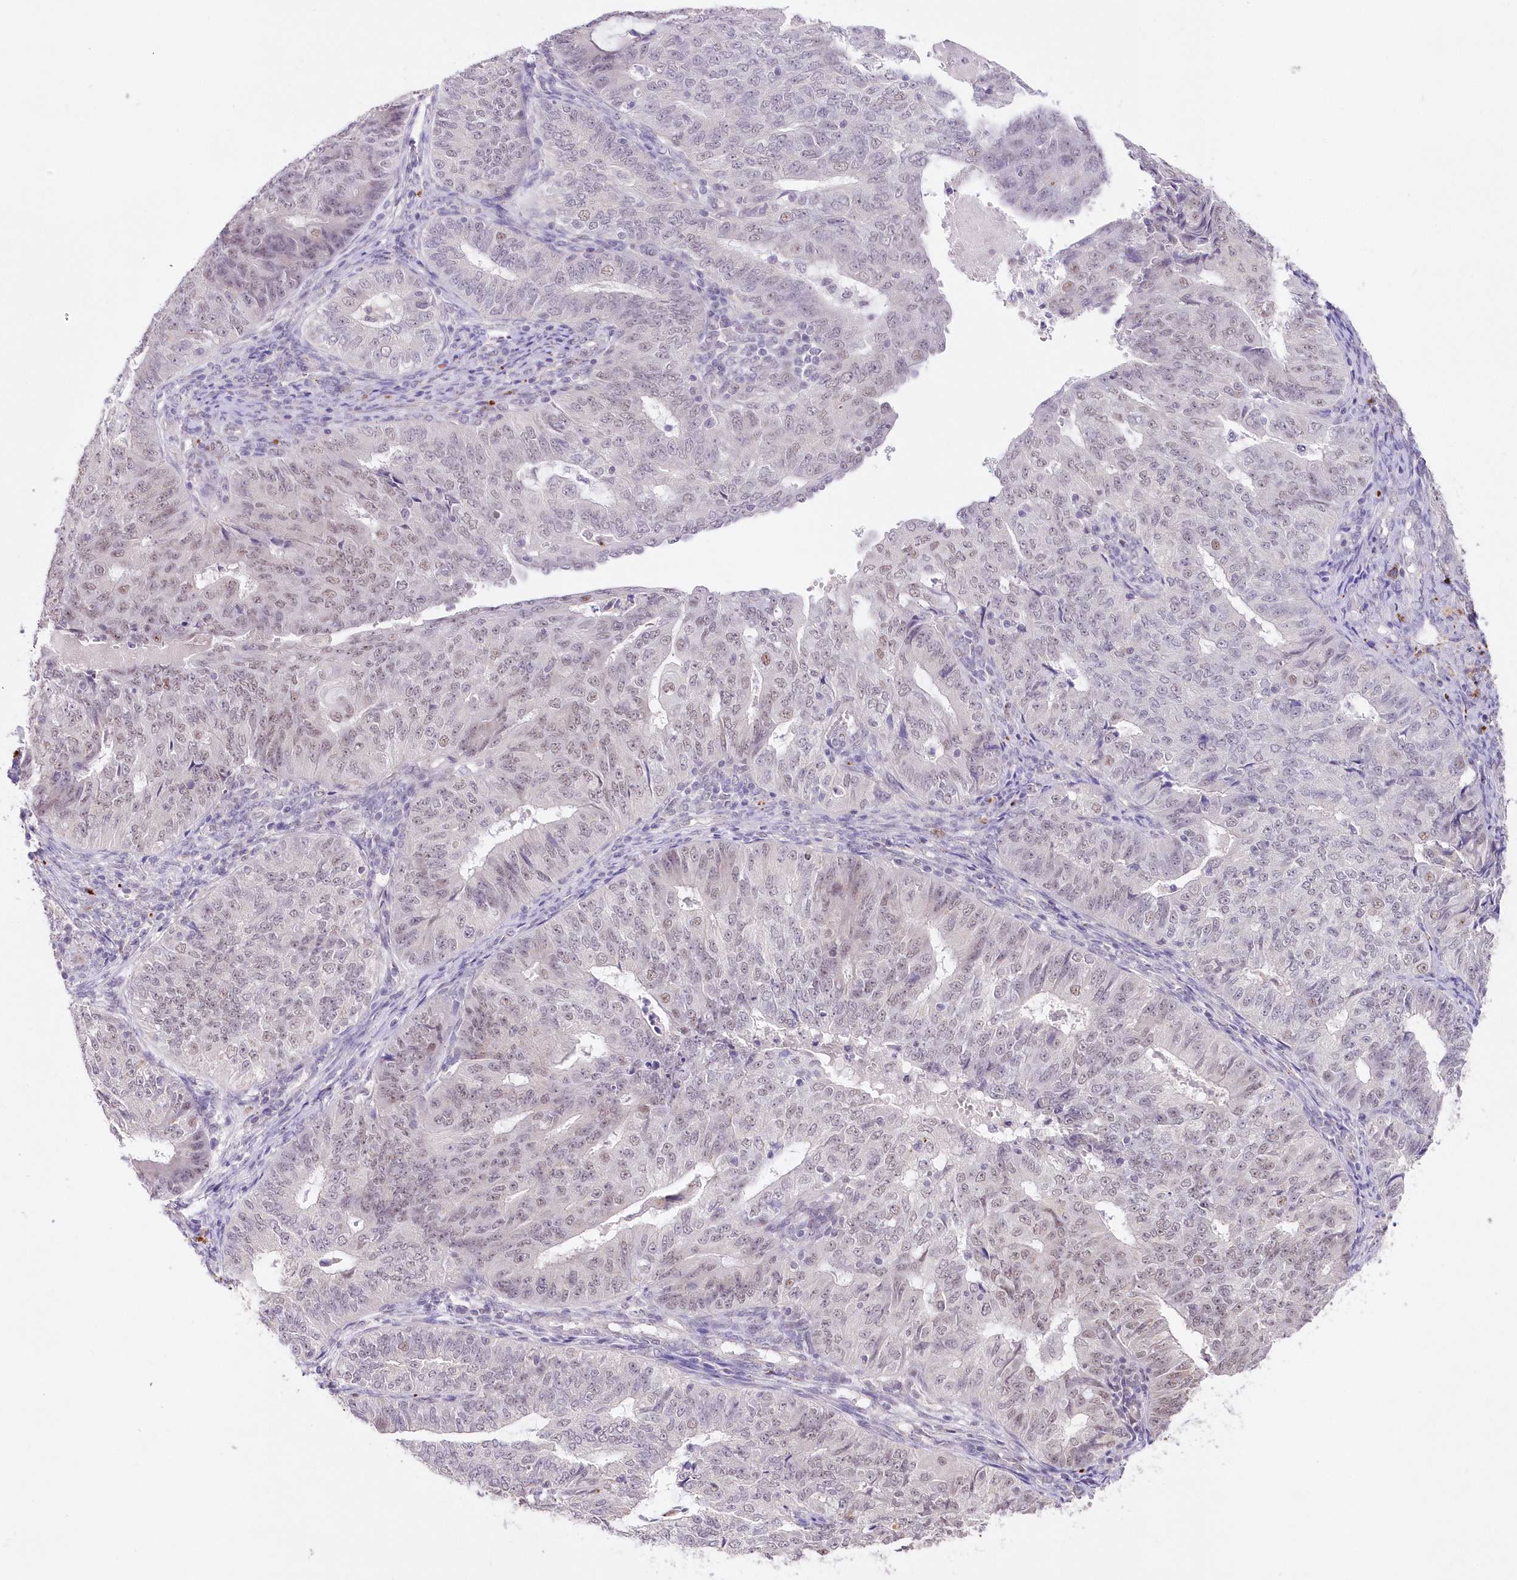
{"staining": {"intensity": "moderate", "quantity": "<25%", "location": "nuclear"}, "tissue": "endometrial cancer", "cell_type": "Tumor cells", "image_type": "cancer", "snomed": [{"axis": "morphology", "description": "Adenocarcinoma, NOS"}, {"axis": "topography", "description": "Endometrium"}], "caption": "Adenocarcinoma (endometrial) tissue exhibits moderate nuclear staining in about <25% of tumor cells The protein is stained brown, and the nuclei are stained in blue (DAB IHC with brightfield microscopy, high magnification).", "gene": "RBM27", "patient": {"sex": "female", "age": 32}}